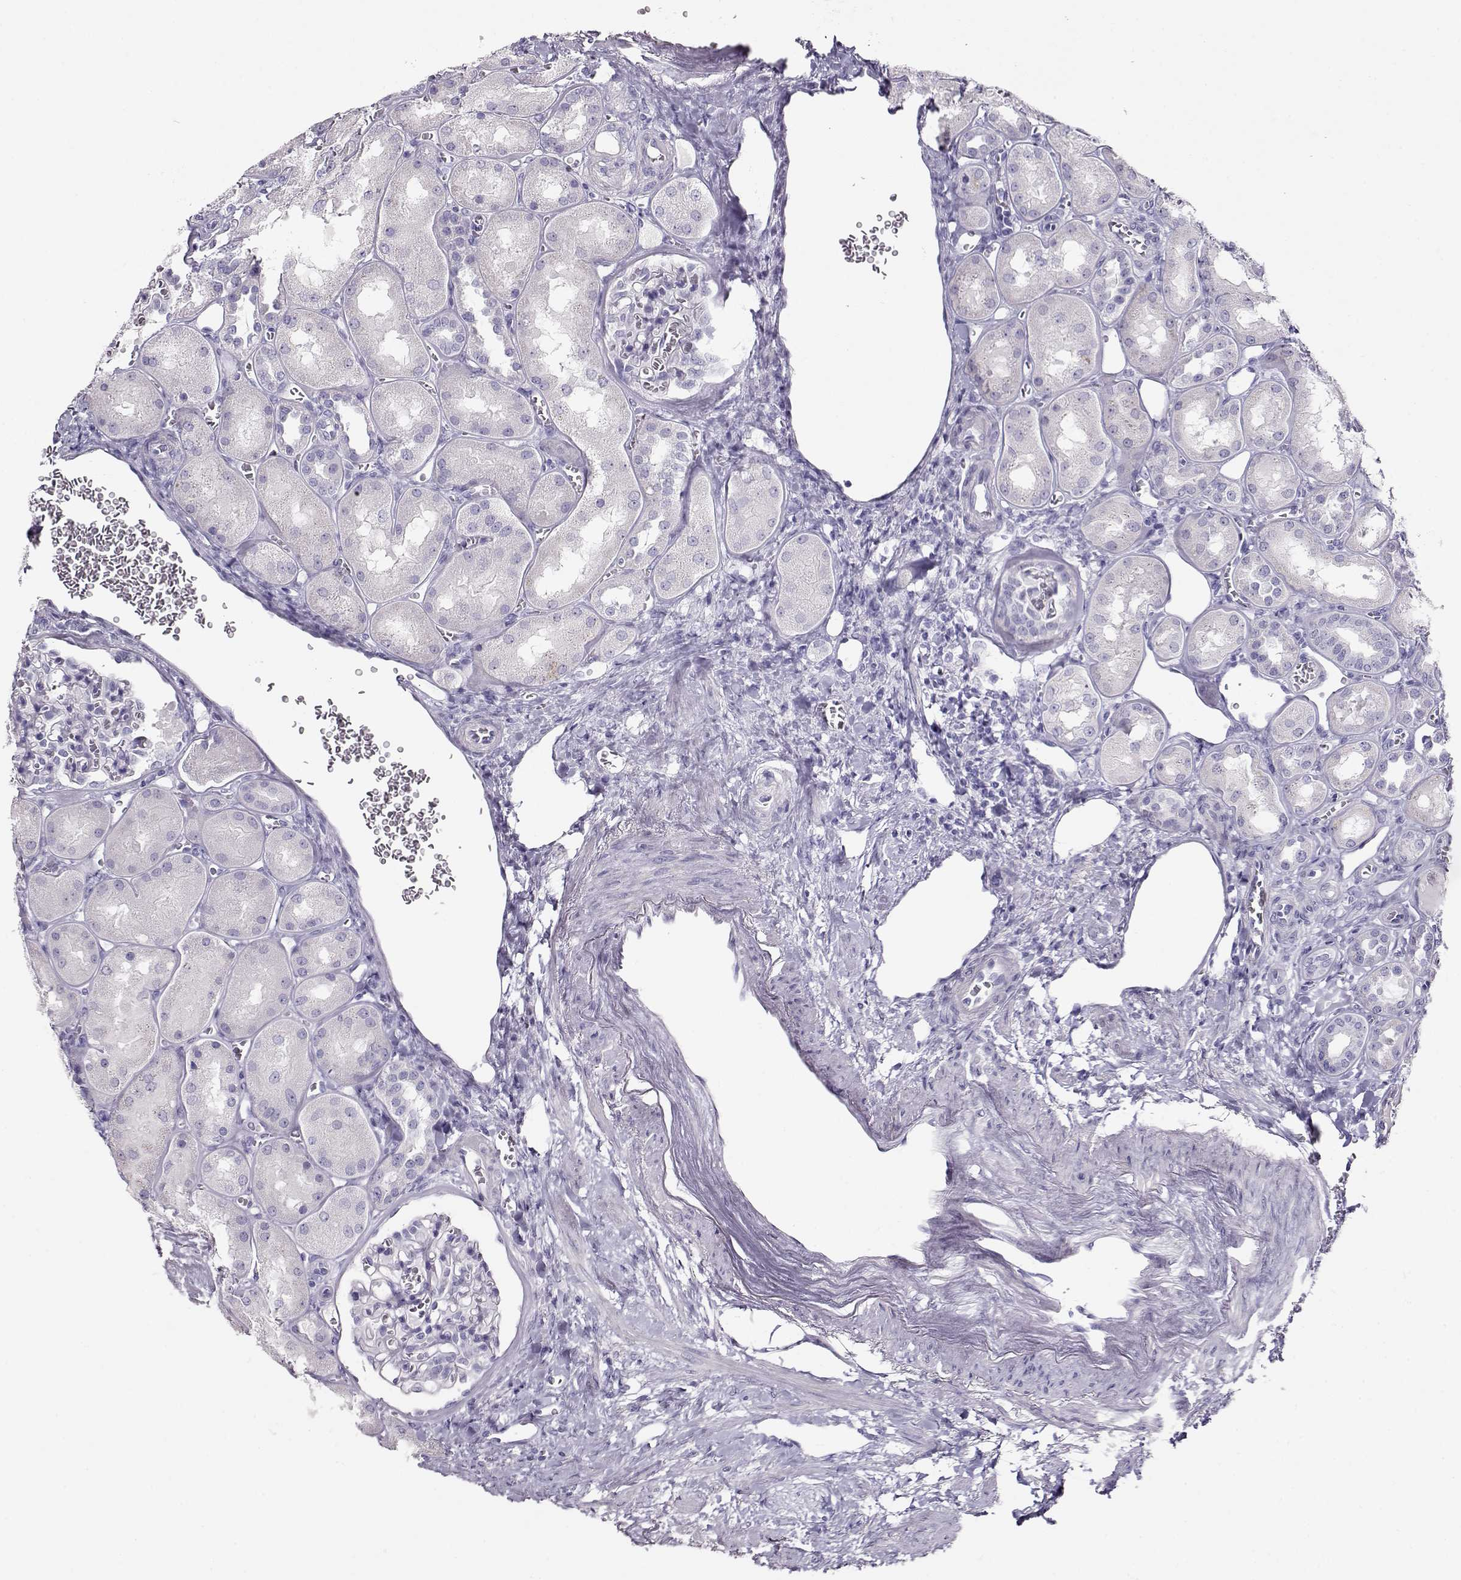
{"staining": {"intensity": "negative", "quantity": "none", "location": "none"}, "tissue": "kidney", "cell_type": "Cells in glomeruli", "image_type": "normal", "snomed": [{"axis": "morphology", "description": "Normal tissue, NOS"}, {"axis": "topography", "description": "Kidney"}], "caption": "Immunohistochemistry of unremarkable human kidney displays no staining in cells in glomeruli. (Stains: DAB (3,3'-diaminobenzidine) immunohistochemistry with hematoxylin counter stain, Microscopy: brightfield microscopy at high magnification).", "gene": "ACTN2", "patient": {"sex": "male", "age": 73}}